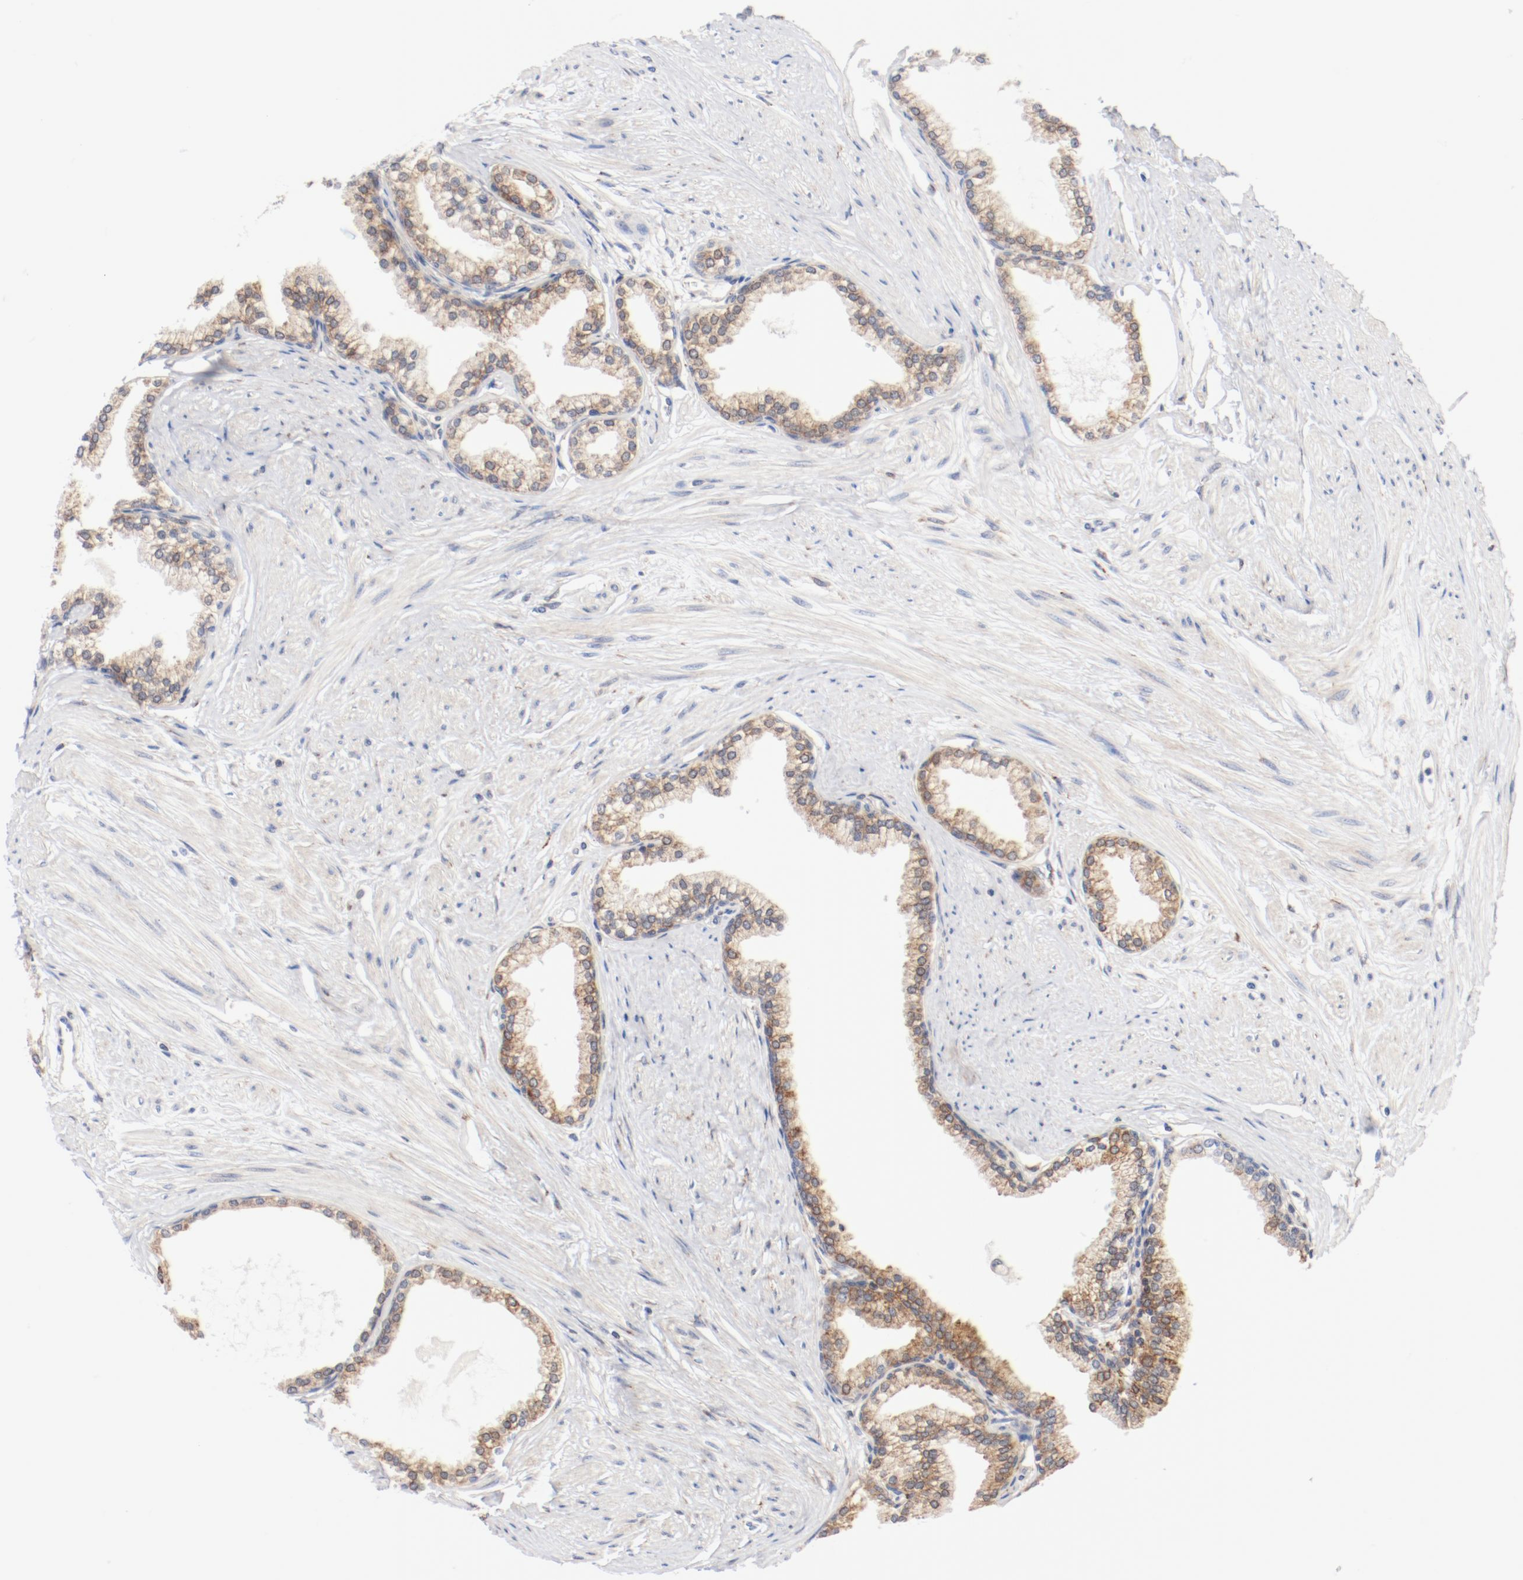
{"staining": {"intensity": "moderate", "quantity": ">75%", "location": "cytoplasmic/membranous"}, "tissue": "prostate", "cell_type": "Glandular cells", "image_type": "normal", "snomed": [{"axis": "morphology", "description": "Normal tissue, NOS"}, {"axis": "topography", "description": "Prostate"}], "caption": "A photomicrograph of human prostate stained for a protein demonstrates moderate cytoplasmic/membranous brown staining in glandular cells.", "gene": "PDPK1", "patient": {"sex": "male", "age": 64}}